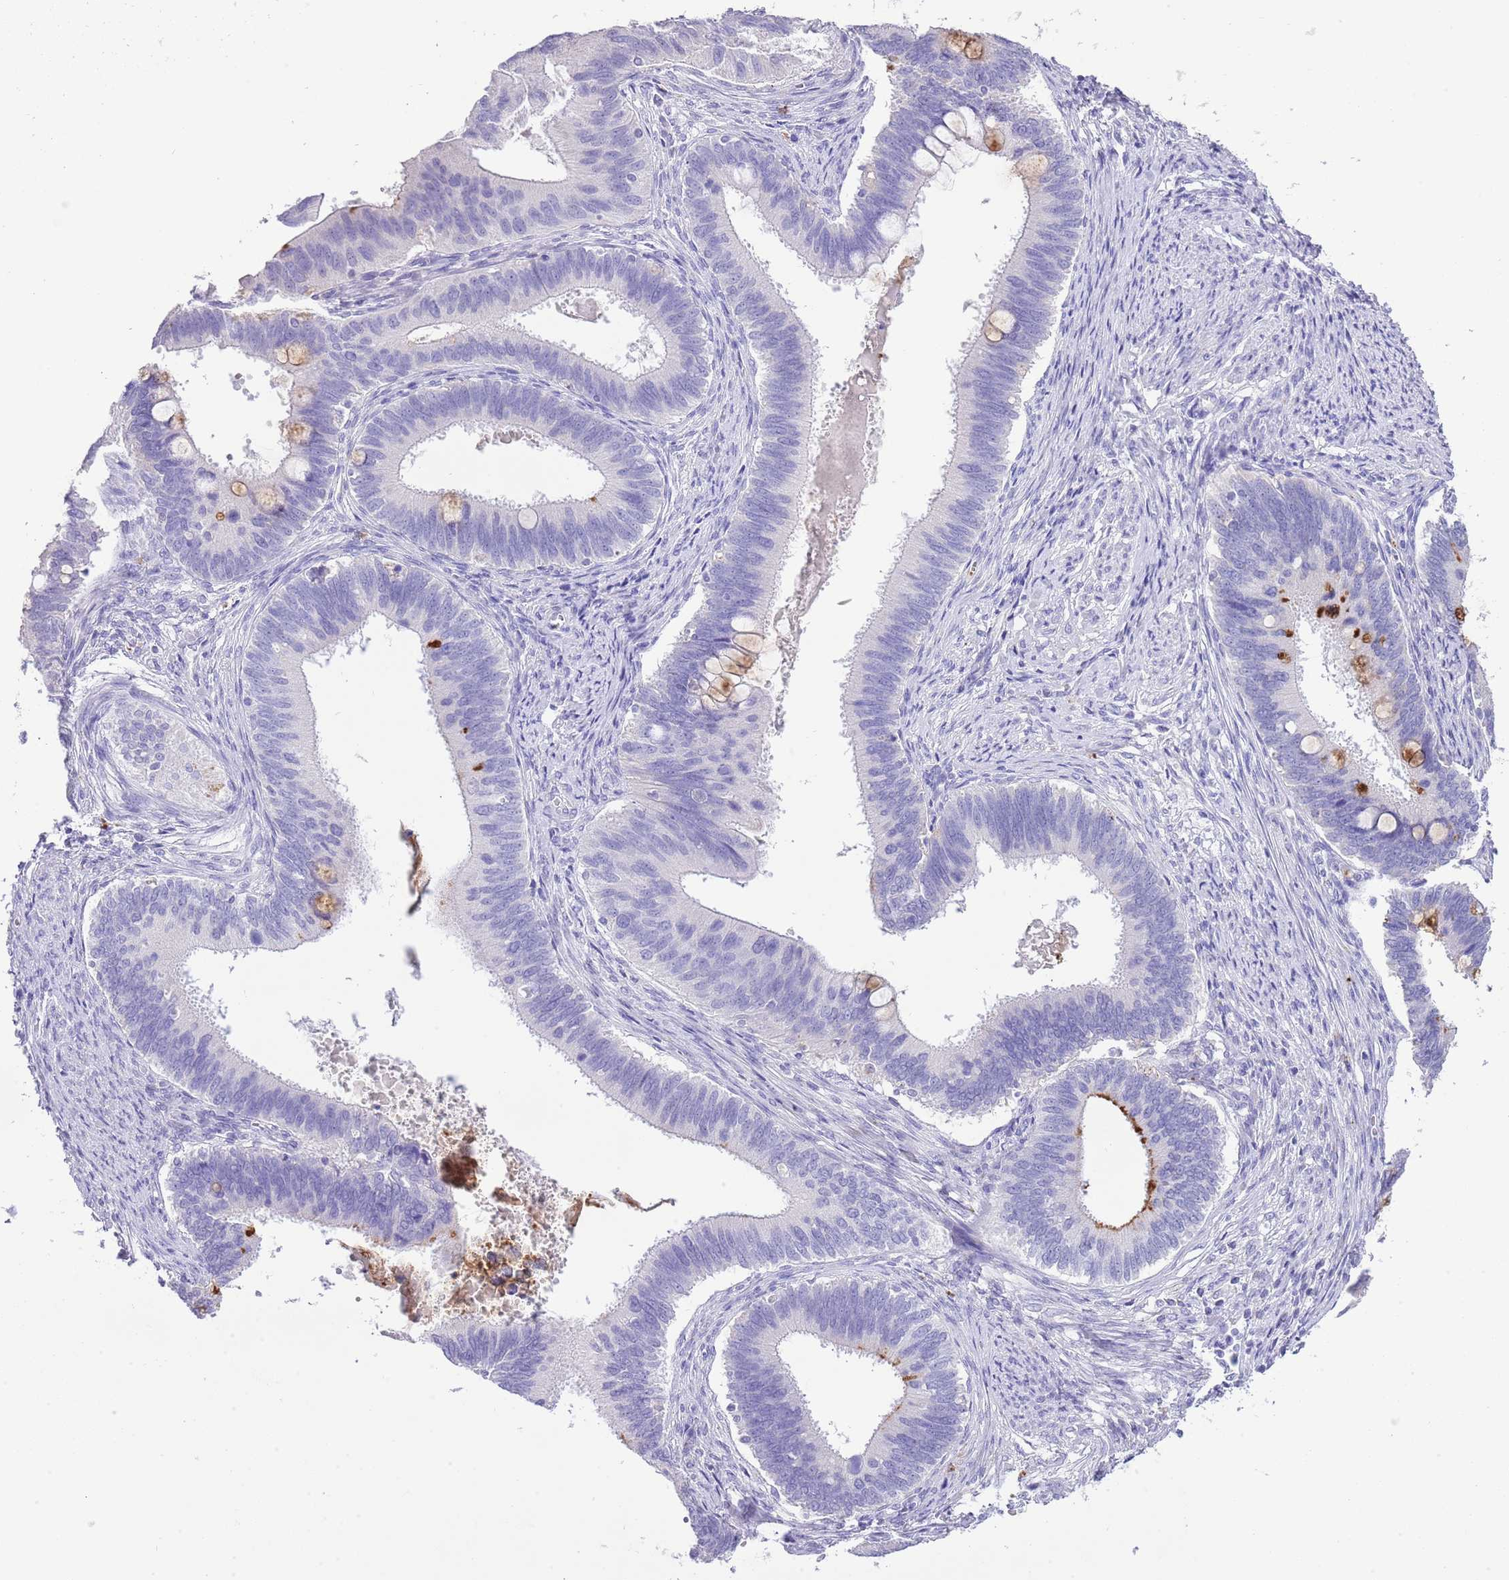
{"staining": {"intensity": "negative", "quantity": "none", "location": "none"}, "tissue": "cervical cancer", "cell_type": "Tumor cells", "image_type": "cancer", "snomed": [{"axis": "morphology", "description": "Adenocarcinoma, NOS"}, {"axis": "topography", "description": "Cervix"}], "caption": "Tumor cells show no significant protein positivity in cervical cancer (adenocarcinoma).", "gene": "OR2Z1", "patient": {"sex": "female", "age": 42}}